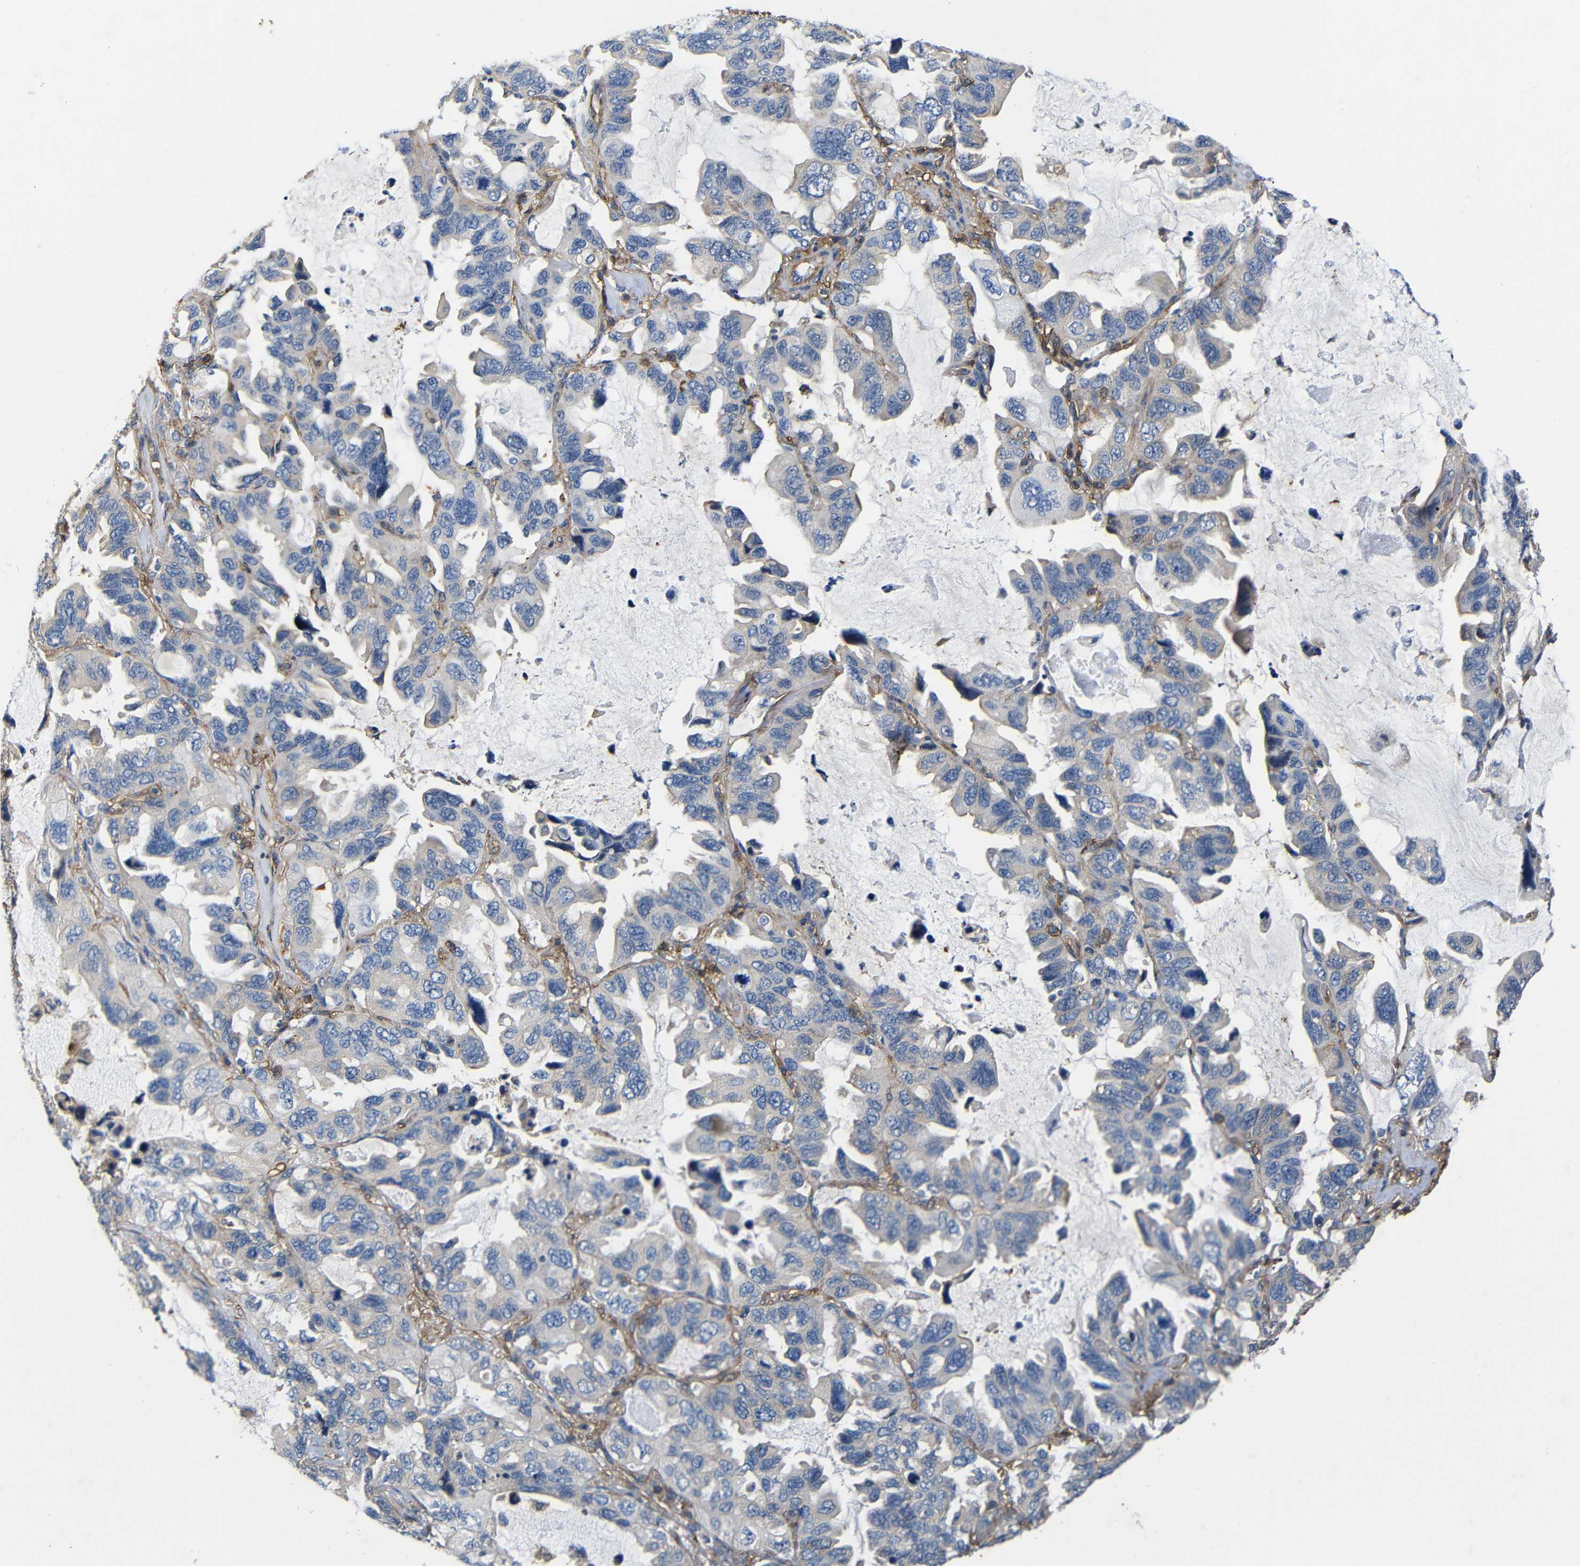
{"staining": {"intensity": "negative", "quantity": "none", "location": "none"}, "tissue": "lung cancer", "cell_type": "Tumor cells", "image_type": "cancer", "snomed": [{"axis": "morphology", "description": "Squamous cell carcinoma, NOS"}, {"axis": "topography", "description": "Lung"}], "caption": "DAB (3,3'-diaminobenzidine) immunohistochemical staining of lung cancer displays no significant staining in tumor cells.", "gene": "PI4KA", "patient": {"sex": "female", "age": 73}}